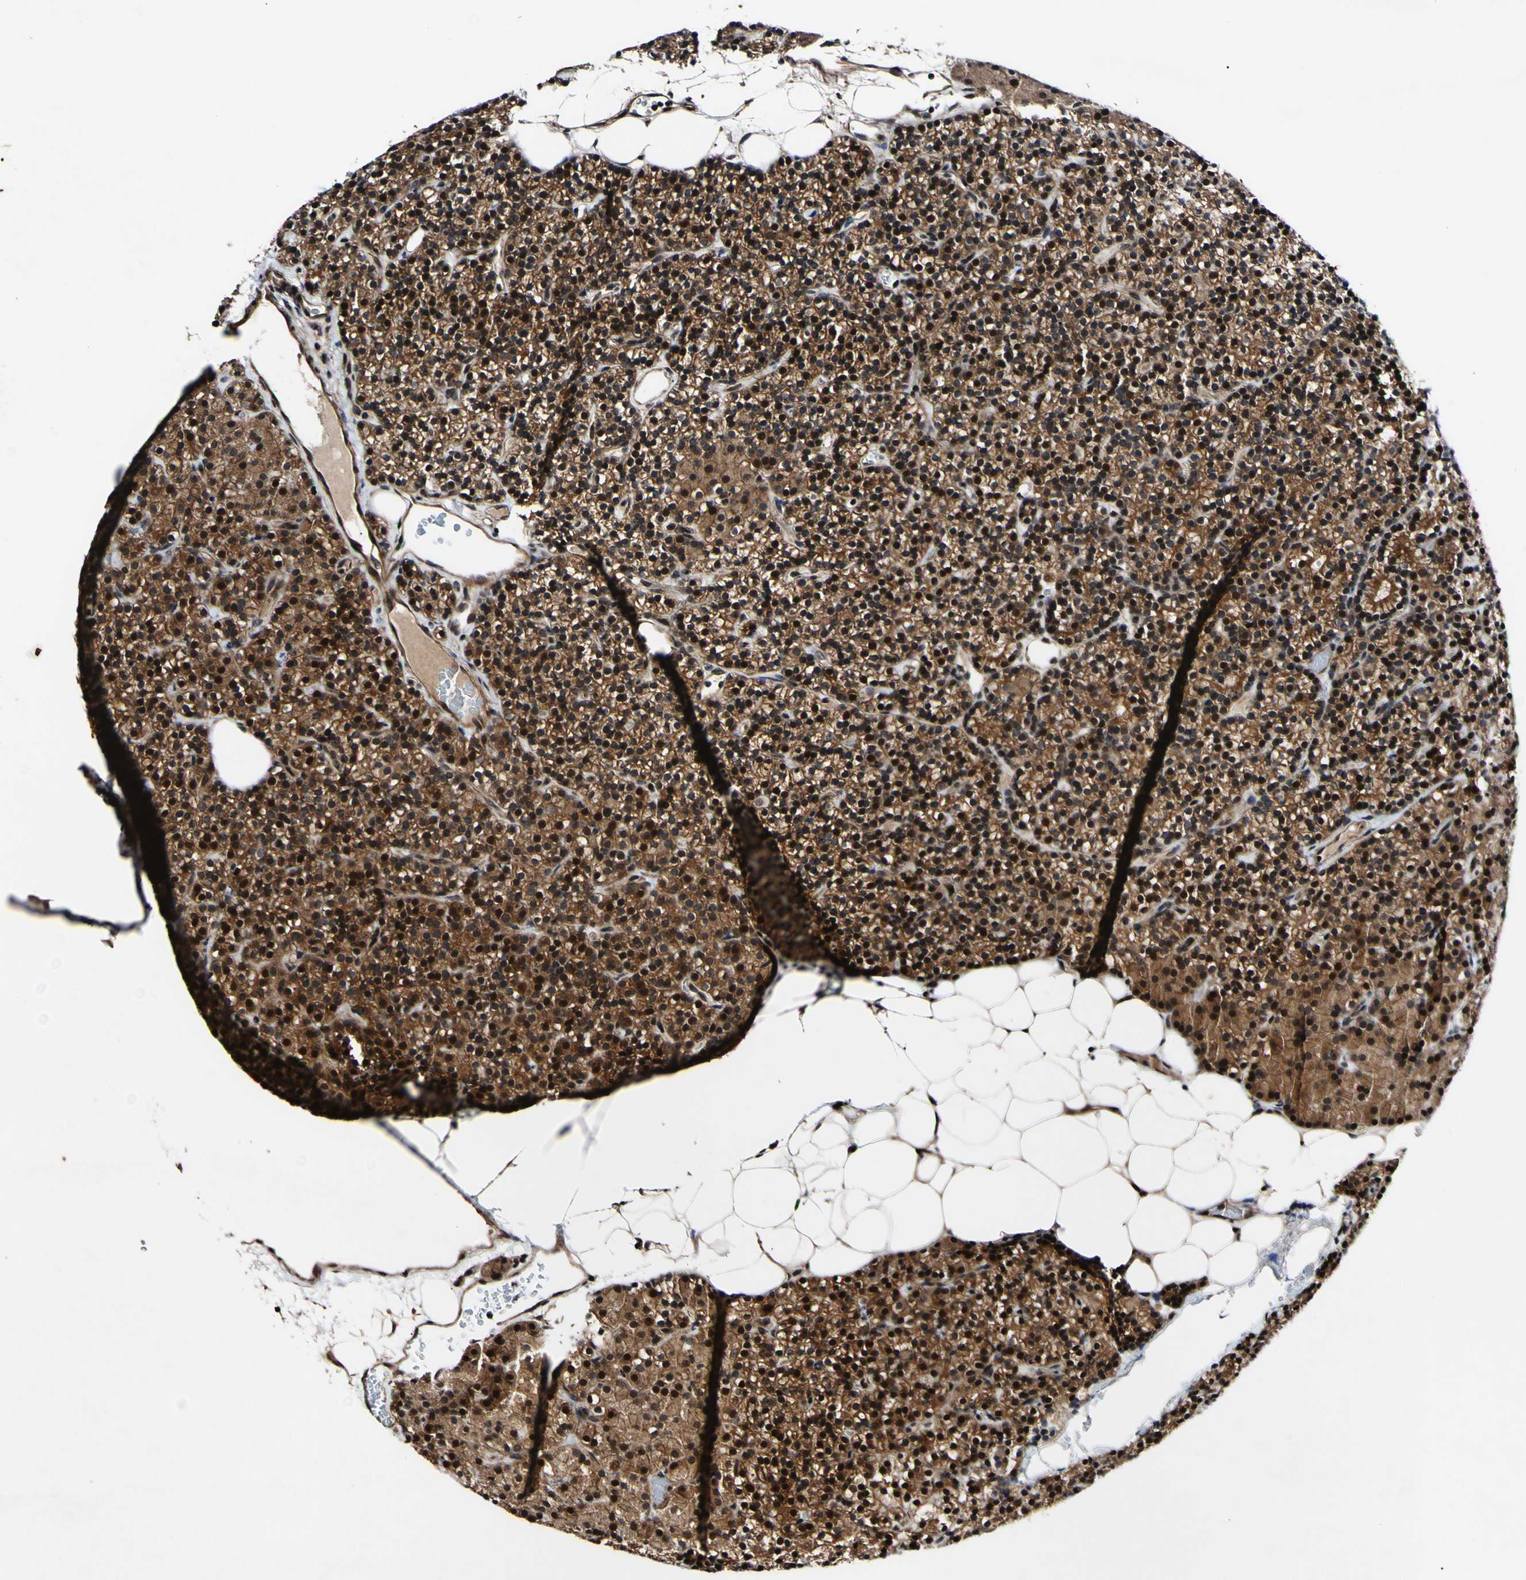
{"staining": {"intensity": "strong", "quantity": ">75%", "location": "cytoplasmic/membranous,nuclear"}, "tissue": "parathyroid gland", "cell_type": "Glandular cells", "image_type": "normal", "snomed": [{"axis": "morphology", "description": "Normal tissue, NOS"}, {"axis": "morphology", "description": "Hyperplasia, NOS"}, {"axis": "topography", "description": "Parathyroid gland"}], "caption": "The image displays staining of normal parathyroid gland, revealing strong cytoplasmic/membranous,nuclear protein expression (brown color) within glandular cells. Ihc stains the protein in brown and the nuclei are stained blue.", "gene": "CSNK1E", "patient": {"sex": "male", "age": 44}}